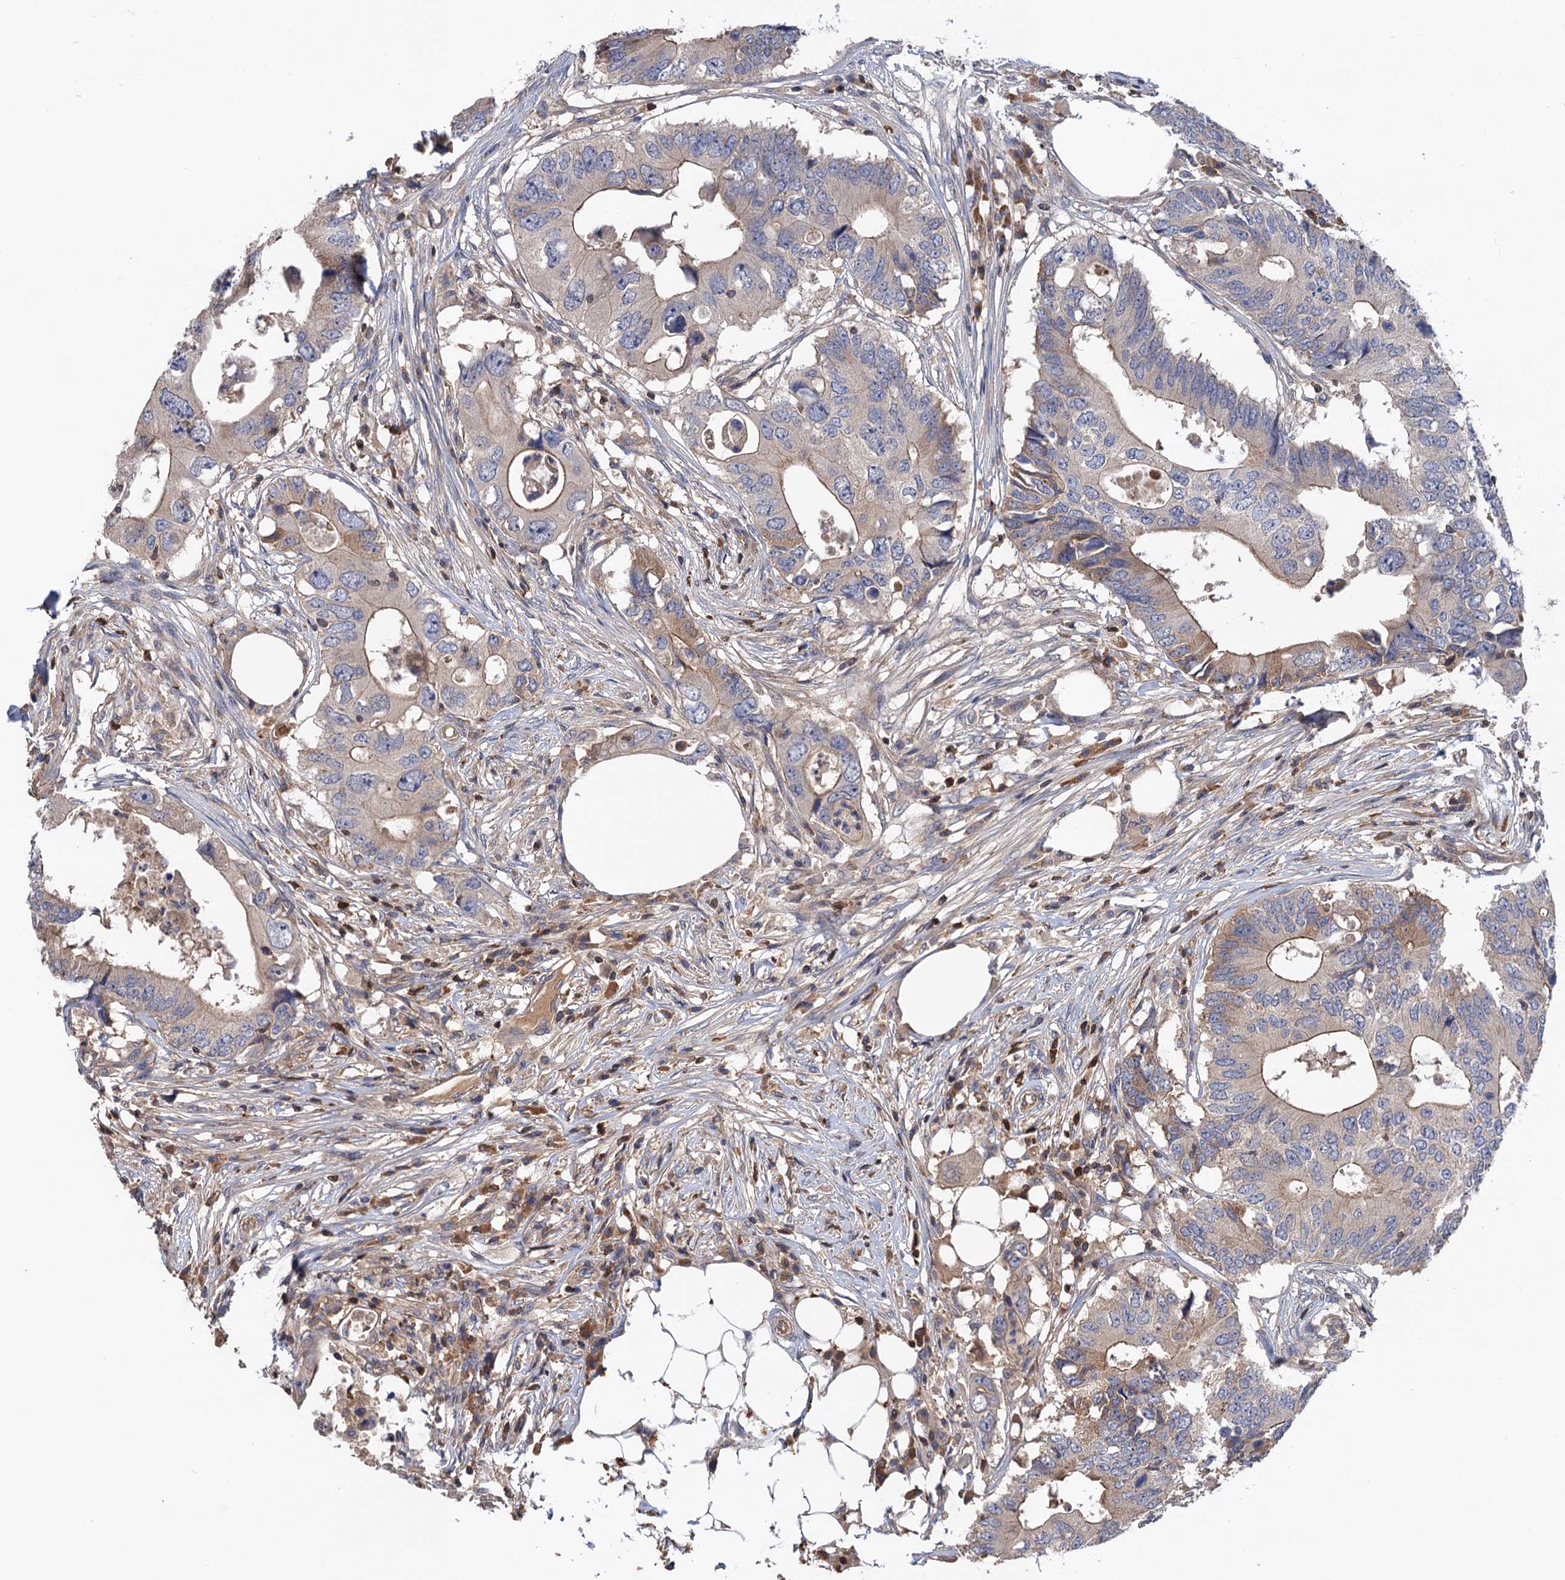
{"staining": {"intensity": "weak", "quantity": "25%-75%", "location": "cytoplasmic/membranous"}, "tissue": "colorectal cancer", "cell_type": "Tumor cells", "image_type": "cancer", "snomed": [{"axis": "morphology", "description": "Adenocarcinoma, NOS"}, {"axis": "topography", "description": "Colon"}], "caption": "Adenocarcinoma (colorectal) stained with a brown dye shows weak cytoplasmic/membranous positive expression in about 25%-75% of tumor cells.", "gene": "DGKA", "patient": {"sex": "male", "age": 71}}